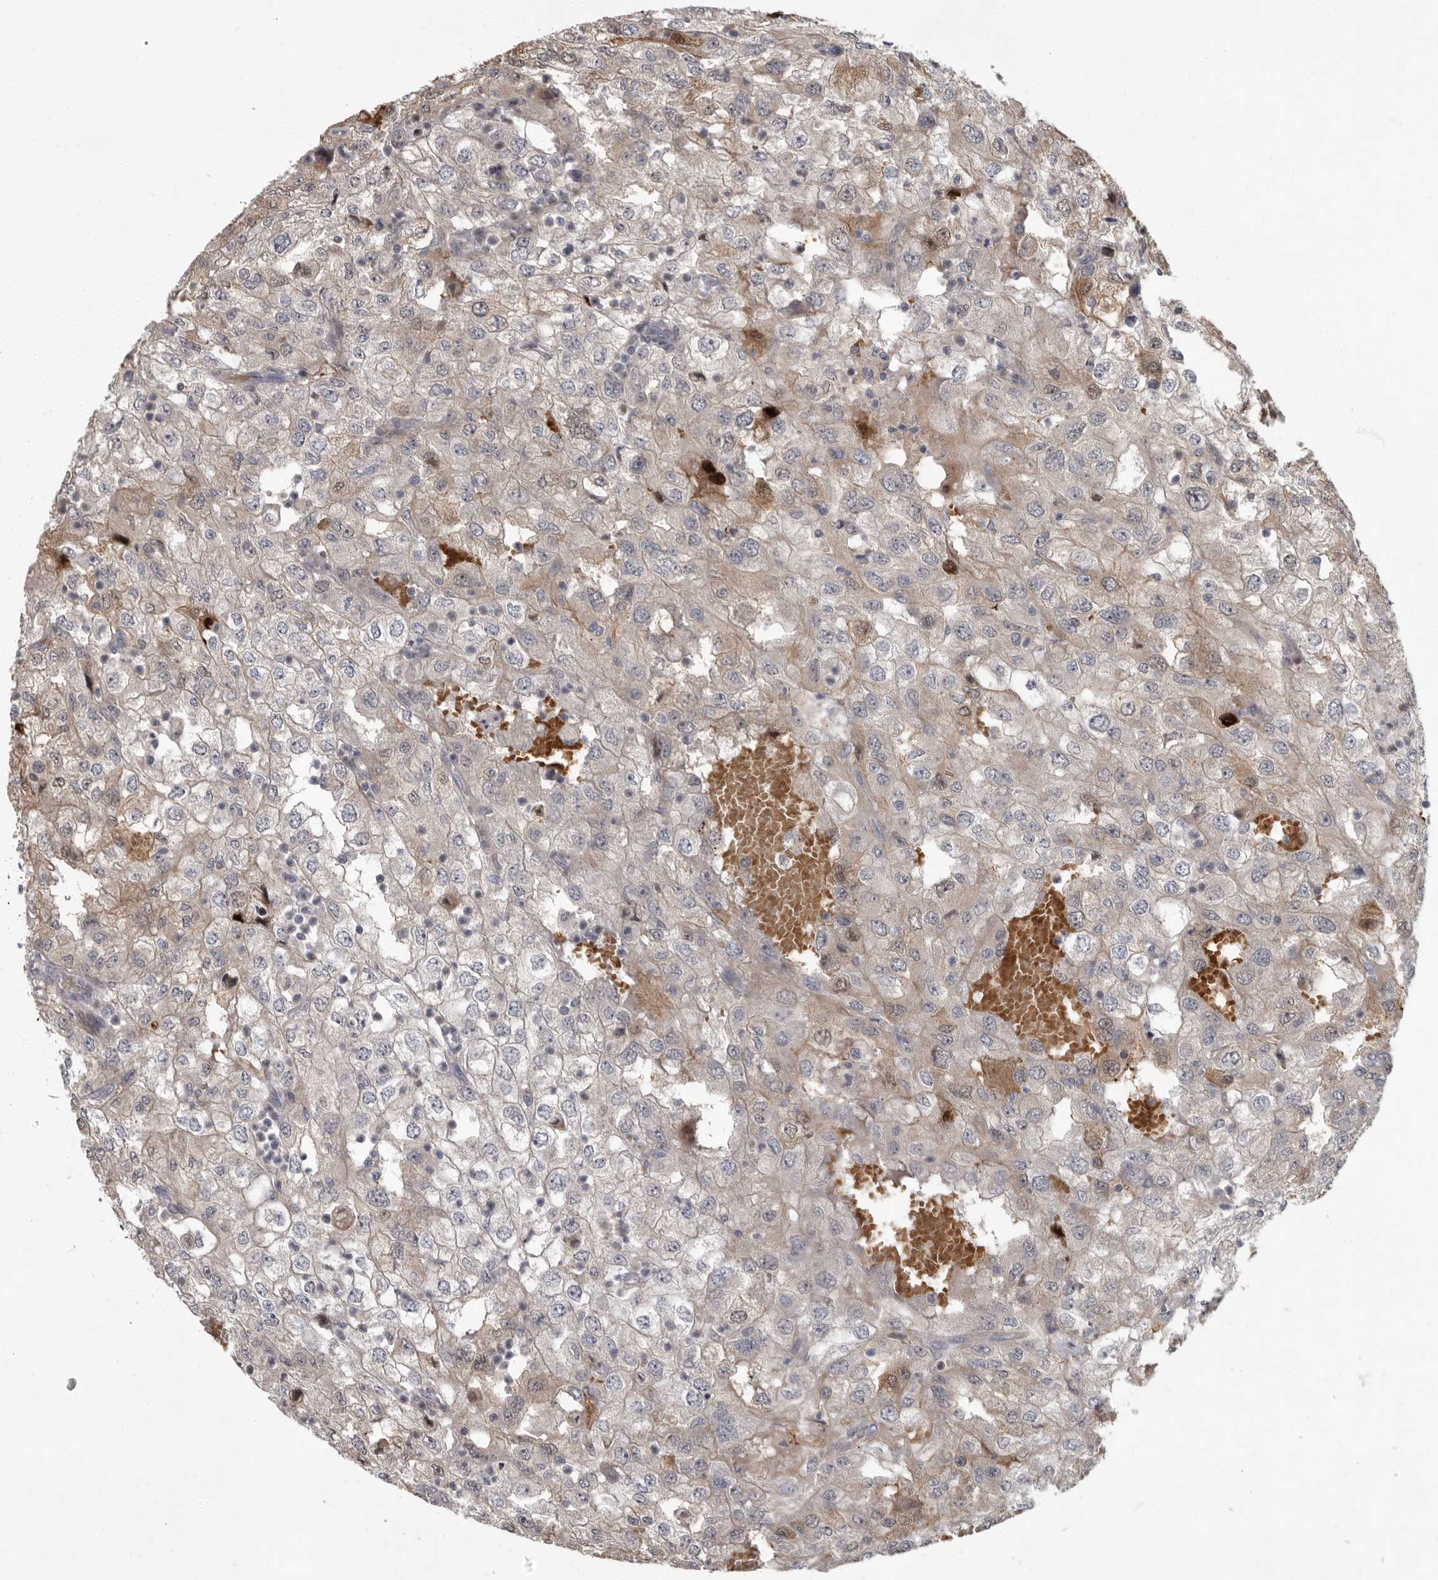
{"staining": {"intensity": "weak", "quantity": "<25%", "location": "cytoplasmic/membranous"}, "tissue": "renal cancer", "cell_type": "Tumor cells", "image_type": "cancer", "snomed": [{"axis": "morphology", "description": "Adenocarcinoma, NOS"}, {"axis": "topography", "description": "Kidney"}], "caption": "This histopathology image is of renal adenocarcinoma stained with IHC to label a protein in brown with the nuclei are counter-stained blue. There is no staining in tumor cells.", "gene": "PDE7A", "patient": {"sex": "female", "age": 54}}